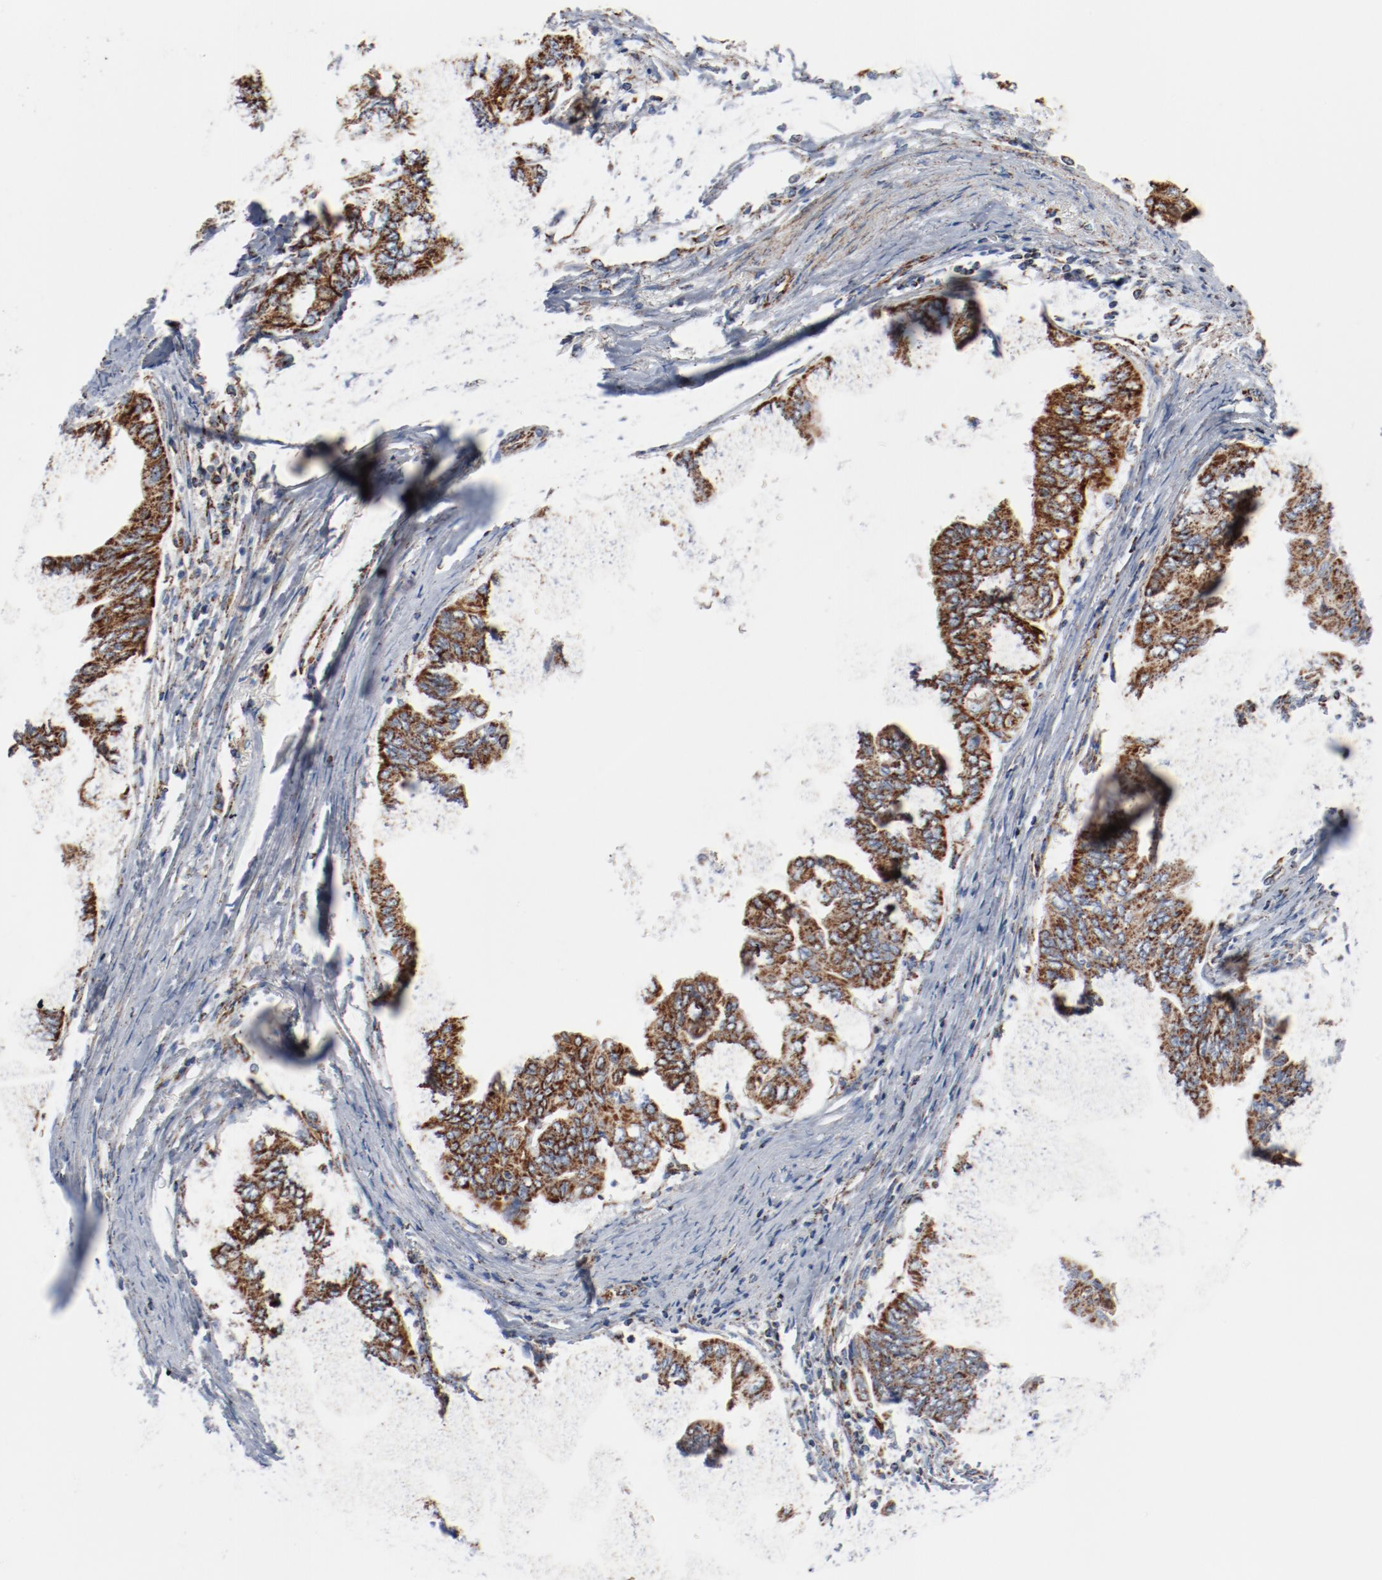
{"staining": {"intensity": "moderate", "quantity": ">75%", "location": "cytoplasmic/membranous"}, "tissue": "stomach cancer", "cell_type": "Tumor cells", "image_type": "cancer", "snomed": [{"axis": "morphology", "description": "Adenocarcinoma, NOS"}, {"axis": "topography", "description": "Stomach, upper"}], "caption": "Human stomach cancer stained with a brown dye reveals moderate cytoplasmic/membranous positive positivity in about >75% of tumor cells.", "gene": "NDUFB8", "patient": {"sex": "male", "age": 80}}